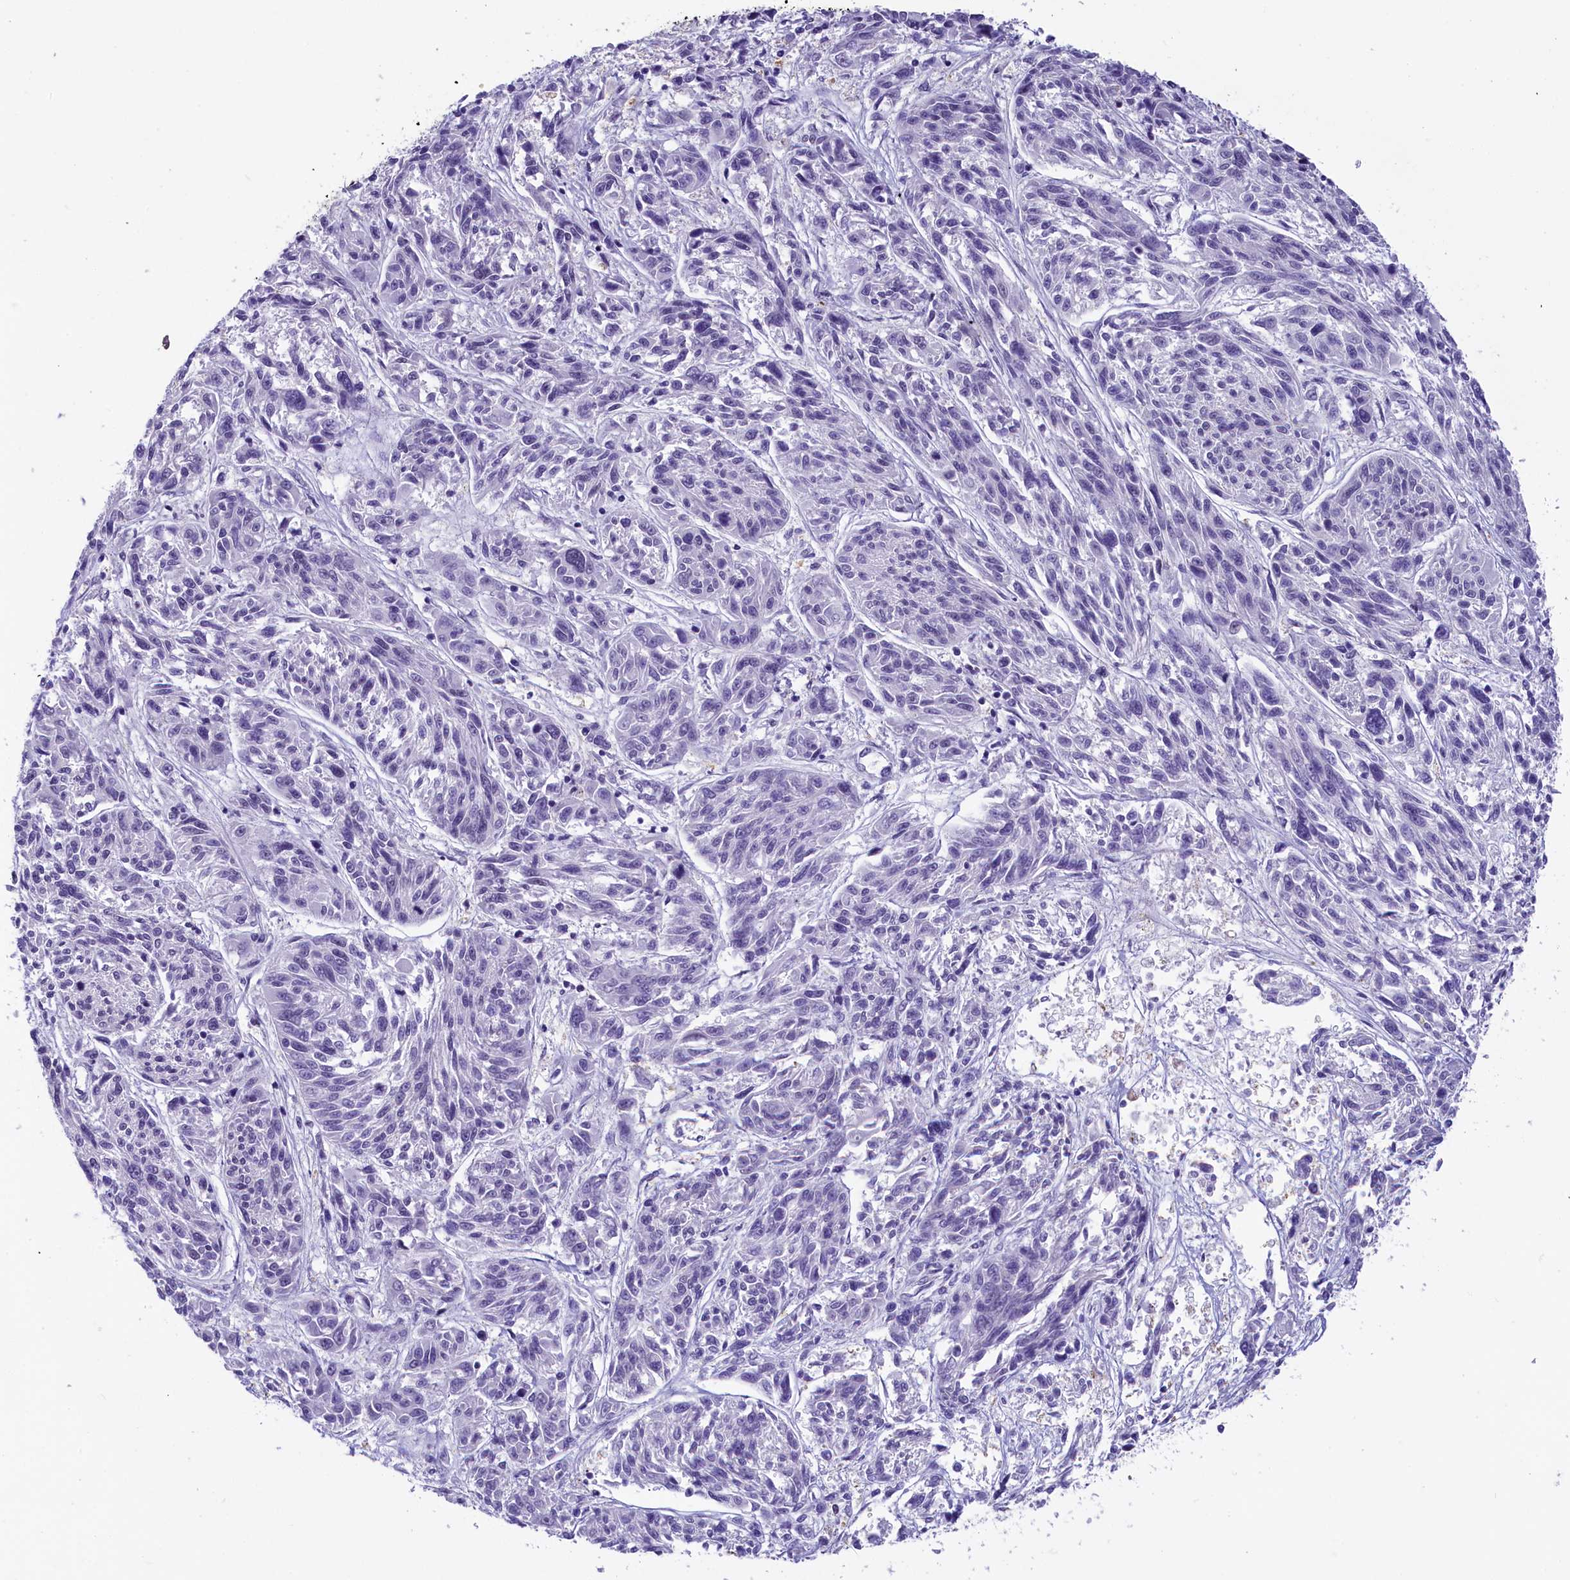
{"staining": {"intensity": "negative", "quantity": "none", "location": "none"}, "tissue": "melanoma", "cell_type": "Tumor cells", "image_type": "cancer", "snomed": [{"axis": "morphology", "description": "Malignant melanoma, NOS"}, {"axis": "topography", "description": "Skin"}], "caption": "IHC of melanoma demonstrates no staining in tumor cells.", "gene": "ZC3H4", "patient": {"sex": "male", "age": 53}}